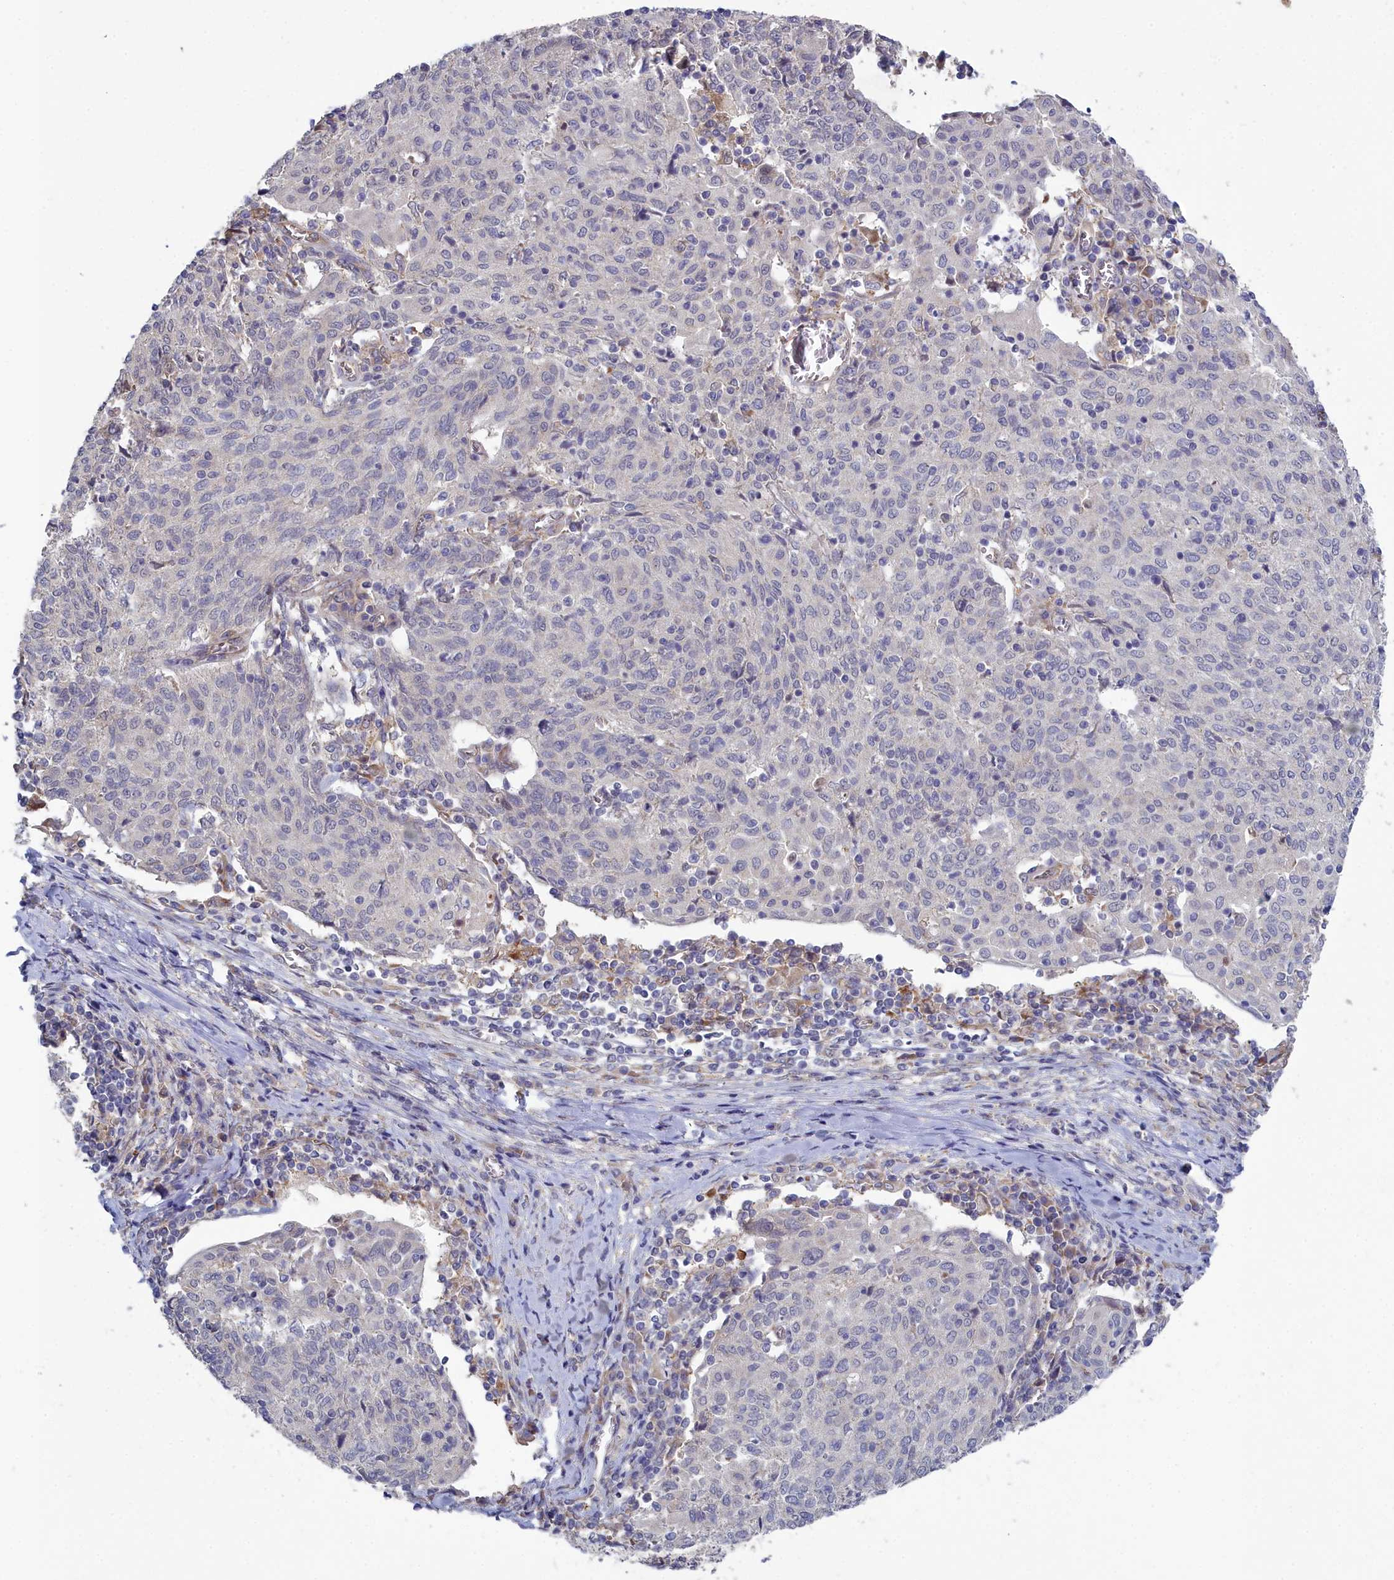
{"staining": {"intensity": "negative", "quantity": "none", "location": "none"}, "tissue": "cervical cancer", "cell_type": "Tumor cells", "image_type": "cancer", "snomed": [{"axis": "morphology", "description": "Squamous cell carcinoma, NOS"}, {"axis": "topography", "description": "Cervix"}], "caption": "Tumor cells are negative for protein expression in human squamous cell carcinoma (cervical). (Stains: DAB (3,3'-diaminobenzidine) immunohistochemistry (IHC) with hematoxylin counter stain, Microscopy: brightfield microscopy at high magnification).", "gene": "RDX", "patient": {"sex": "female", "age": 52}}